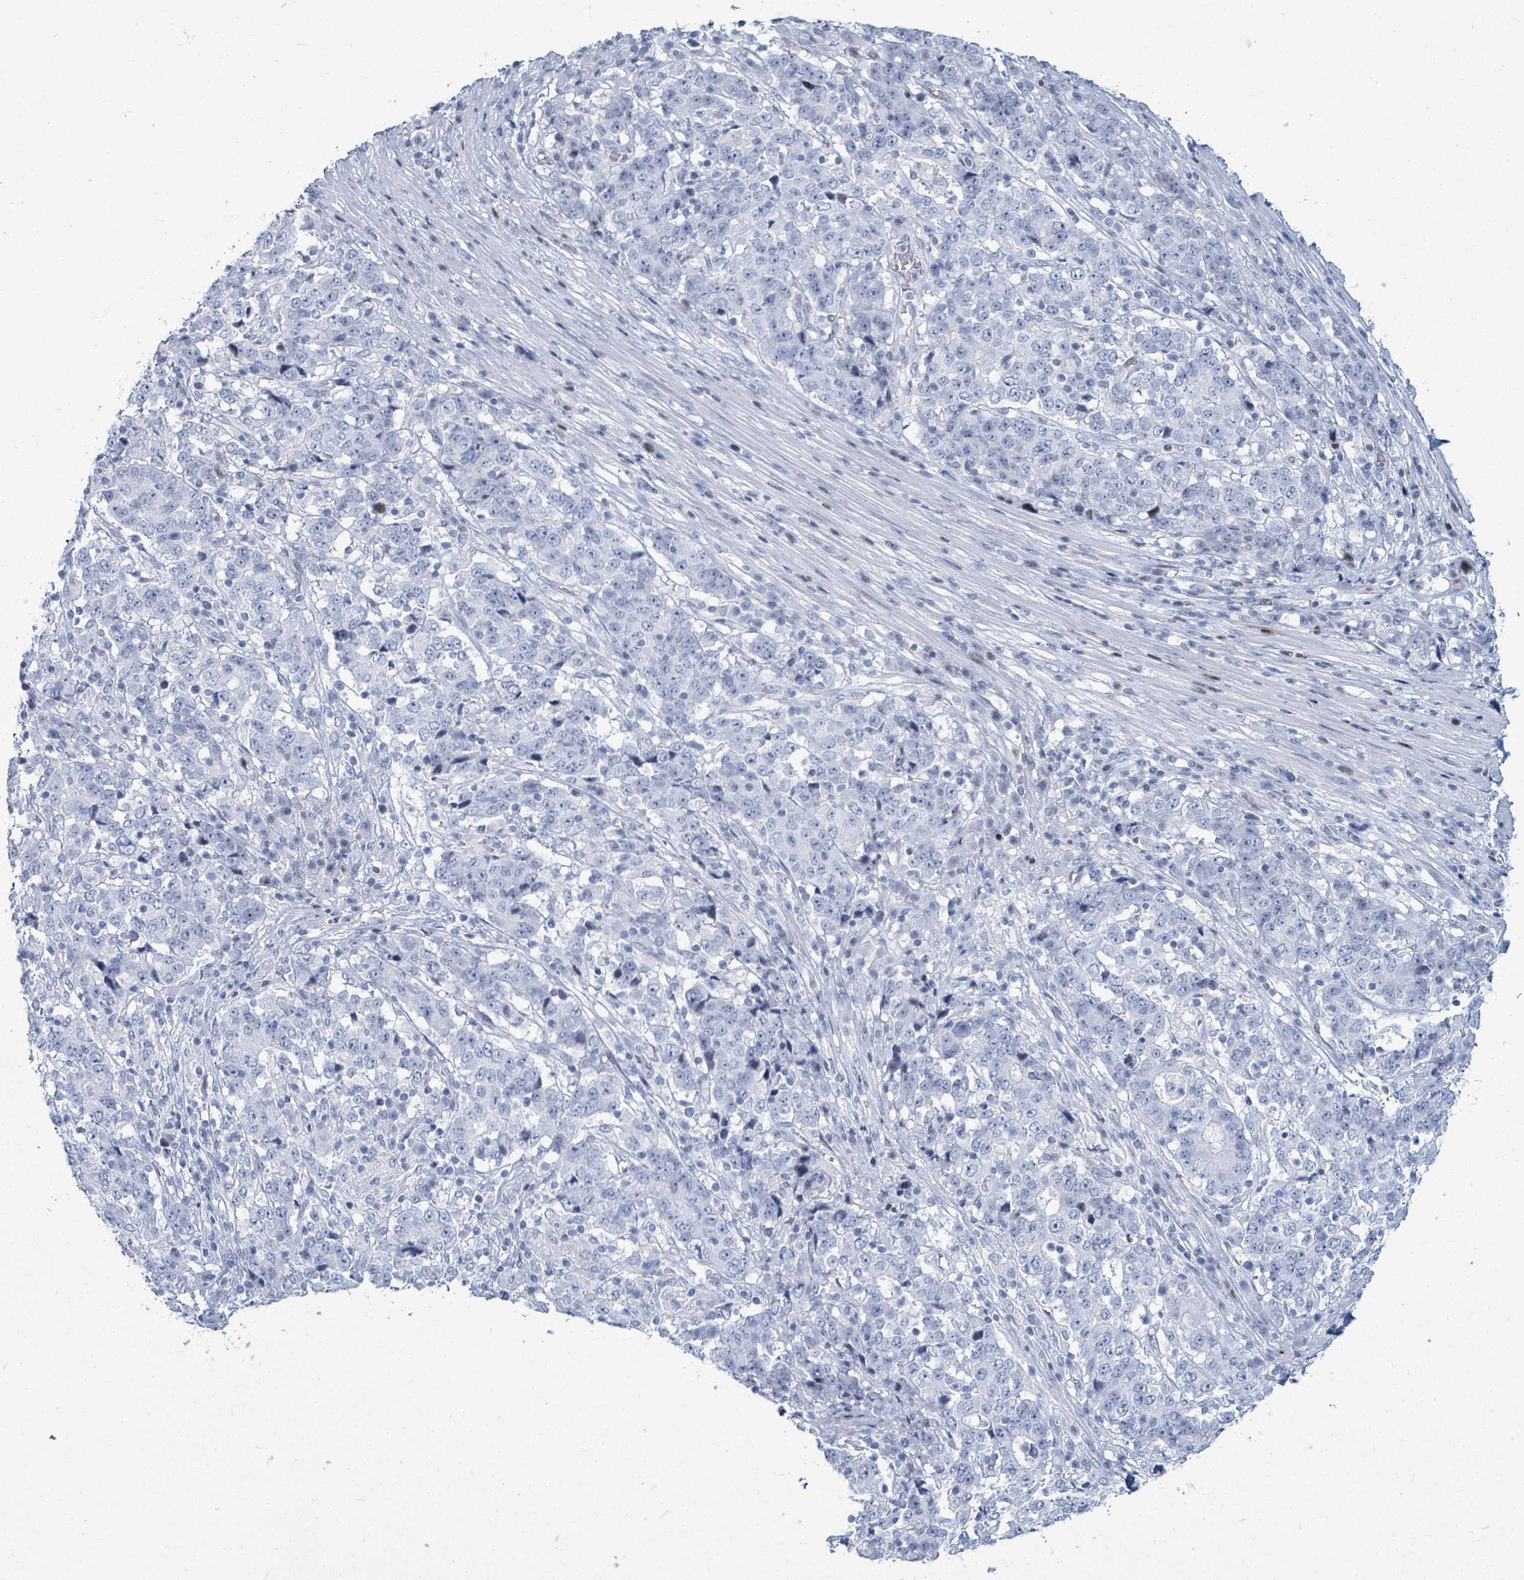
{"staining": {"intensity": "negative", "quantity": "none", "location": "none"}, "tissue": "stomach cancer", "cell_type": "Tumor cells", "image_type": "cancer", "snomed": [{"axis": "morphology", "description": "Adenocarcinoma, NOS"}, {"axis": "topography", "description": "Stomach"}], "caption": "A high-resolution micrograph shows IHC staining of stomach cancer, which displays no significant positivity in tumor cells.", "gene": "MALL", "patient": {"sex": "male", "age": 59}}